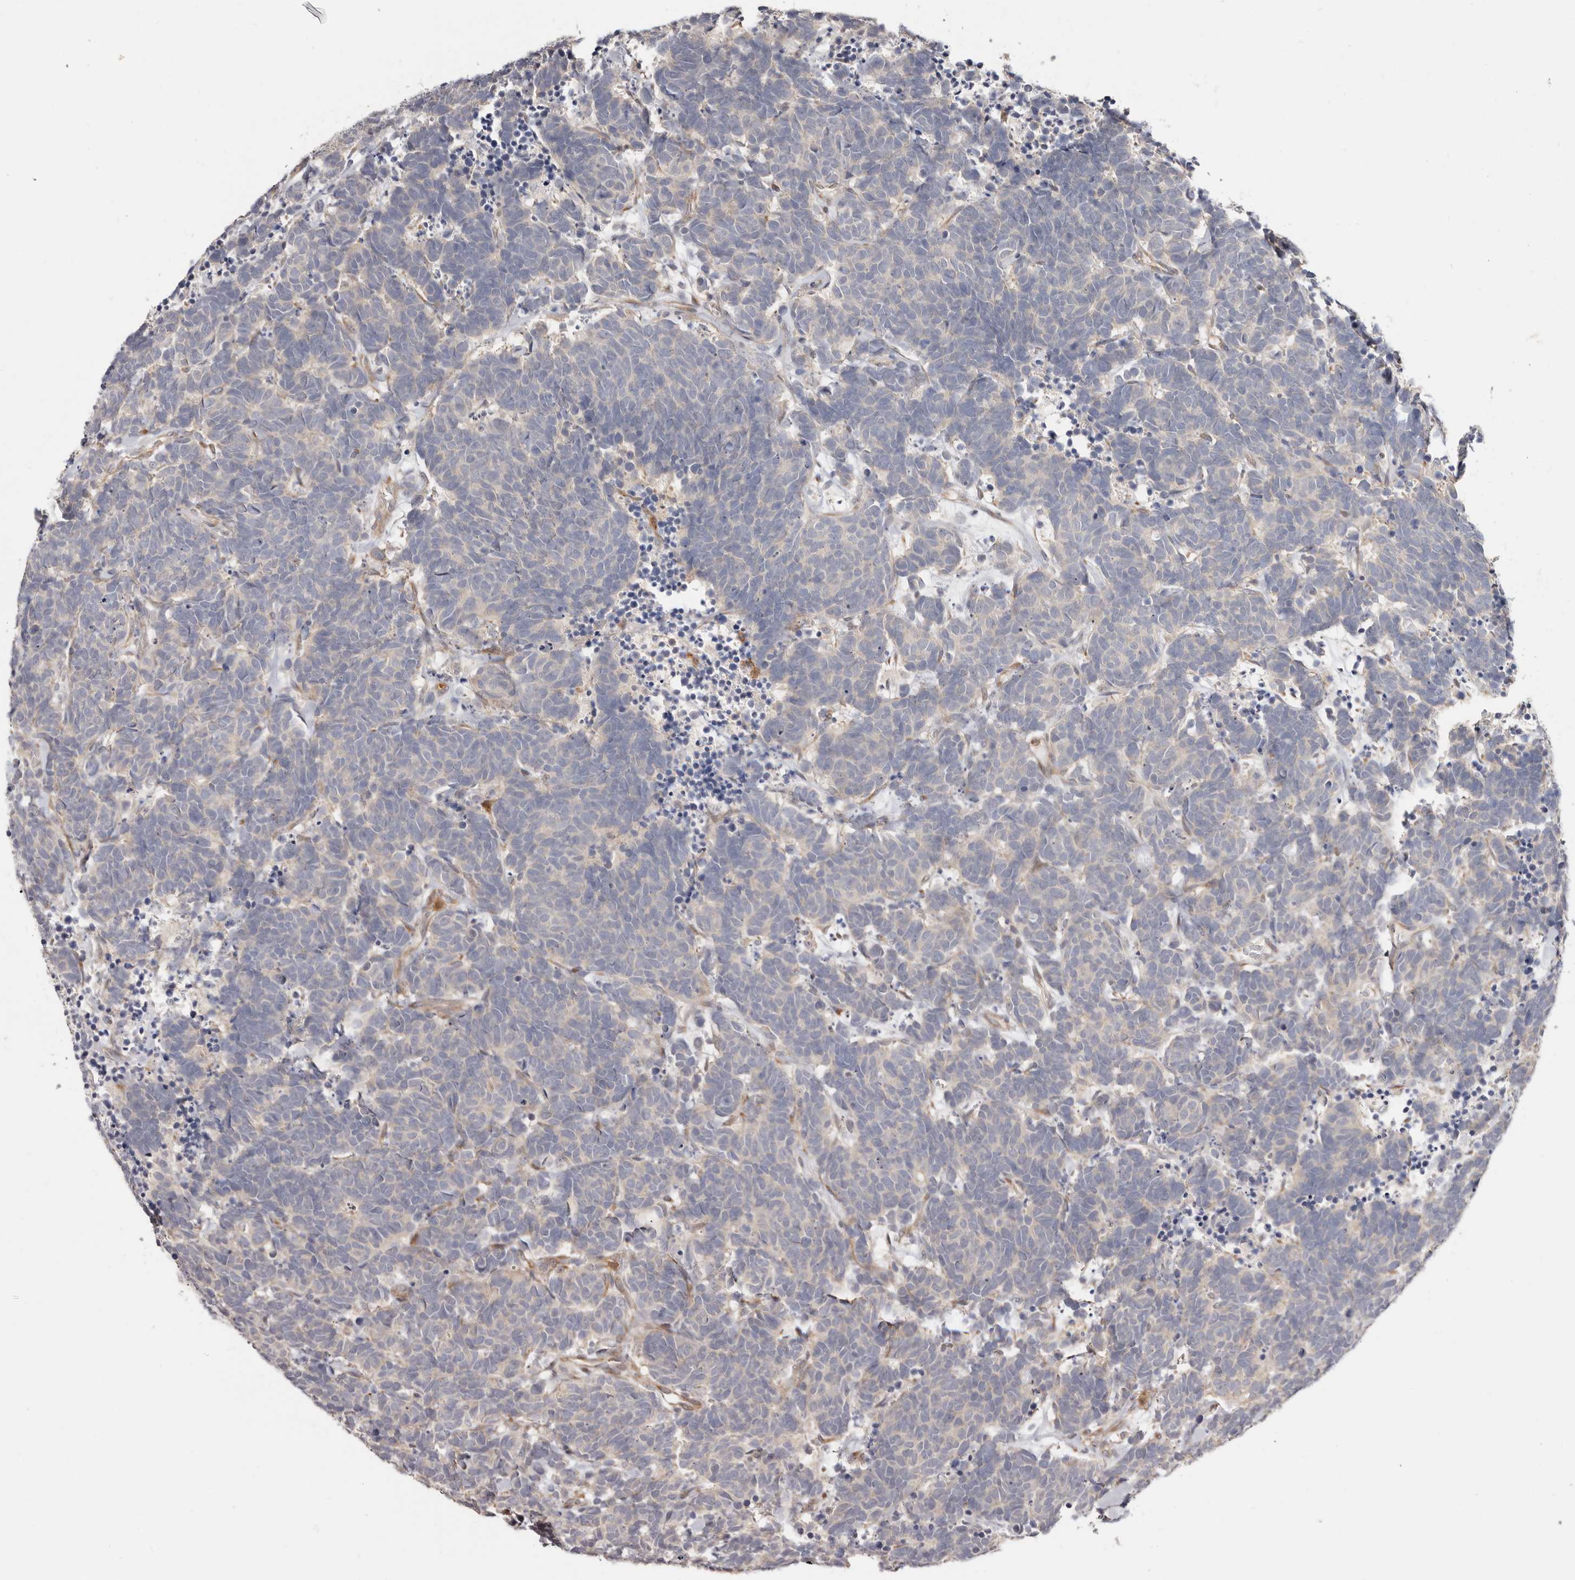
{"staining": {"intensity": "negative", "quantity": "none", "location": "none"}, "tissue": "carcinoid", "cell_type": "Tumor cells", "image_type": "cancer", "snomed": [{"axis": "morphology", "description": "Carcinoma, NOS"}, {"axis": "morphology", "description": "Carcinoid, malignant, NOS"}, {"axis": "topography", "description": "Urinary bladder"}], "caption": "This is a micrograph of immunohistochemistry staining of carcinoid, which shows no expression in tumor cells. Nuclei are stained in blue.", "gene": "BCL2L15", "patient": {"sex": "male", "age": 57}}